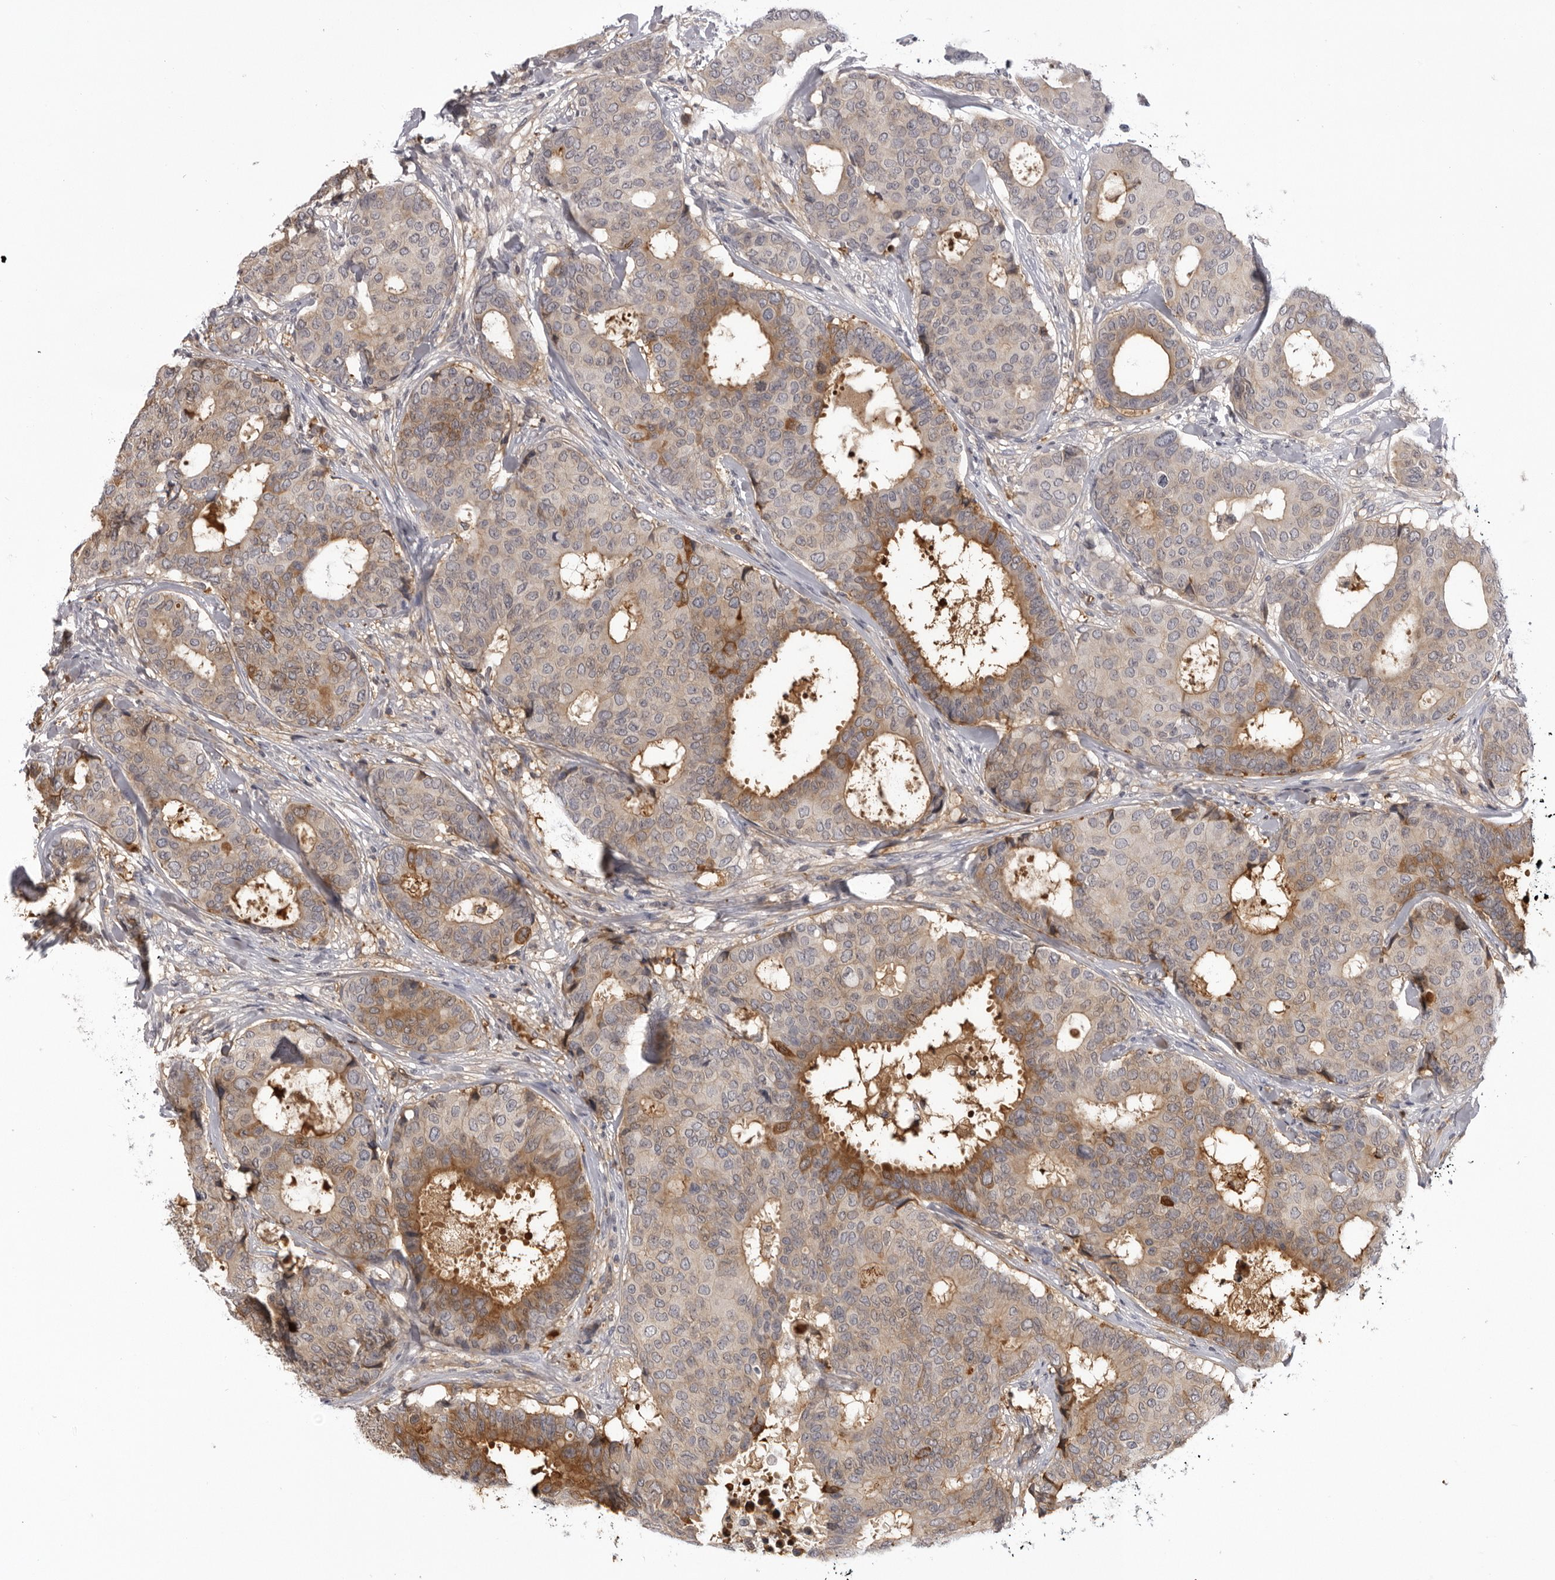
{"staining": {"intensity": "moderate", "quantity": "<25%", "location": "cytoplasmic/membranous"}, "tissue": "breast cancer", "cell_type": "Tumor cells", "image_type": "cancer", "snomed": [{"axis": "morphology", "description": "Duct carcinoma"}, {"axis": "topography", "description": "Breast"}], "caption": "A brown stain labels moderate cytoplasmic/membranous expression of a protein in human breast cancer (intraductal carcinoma) tumor cells.", "gene": "PLEKHF2", "patient": {"sex": "female", "age": 75}}